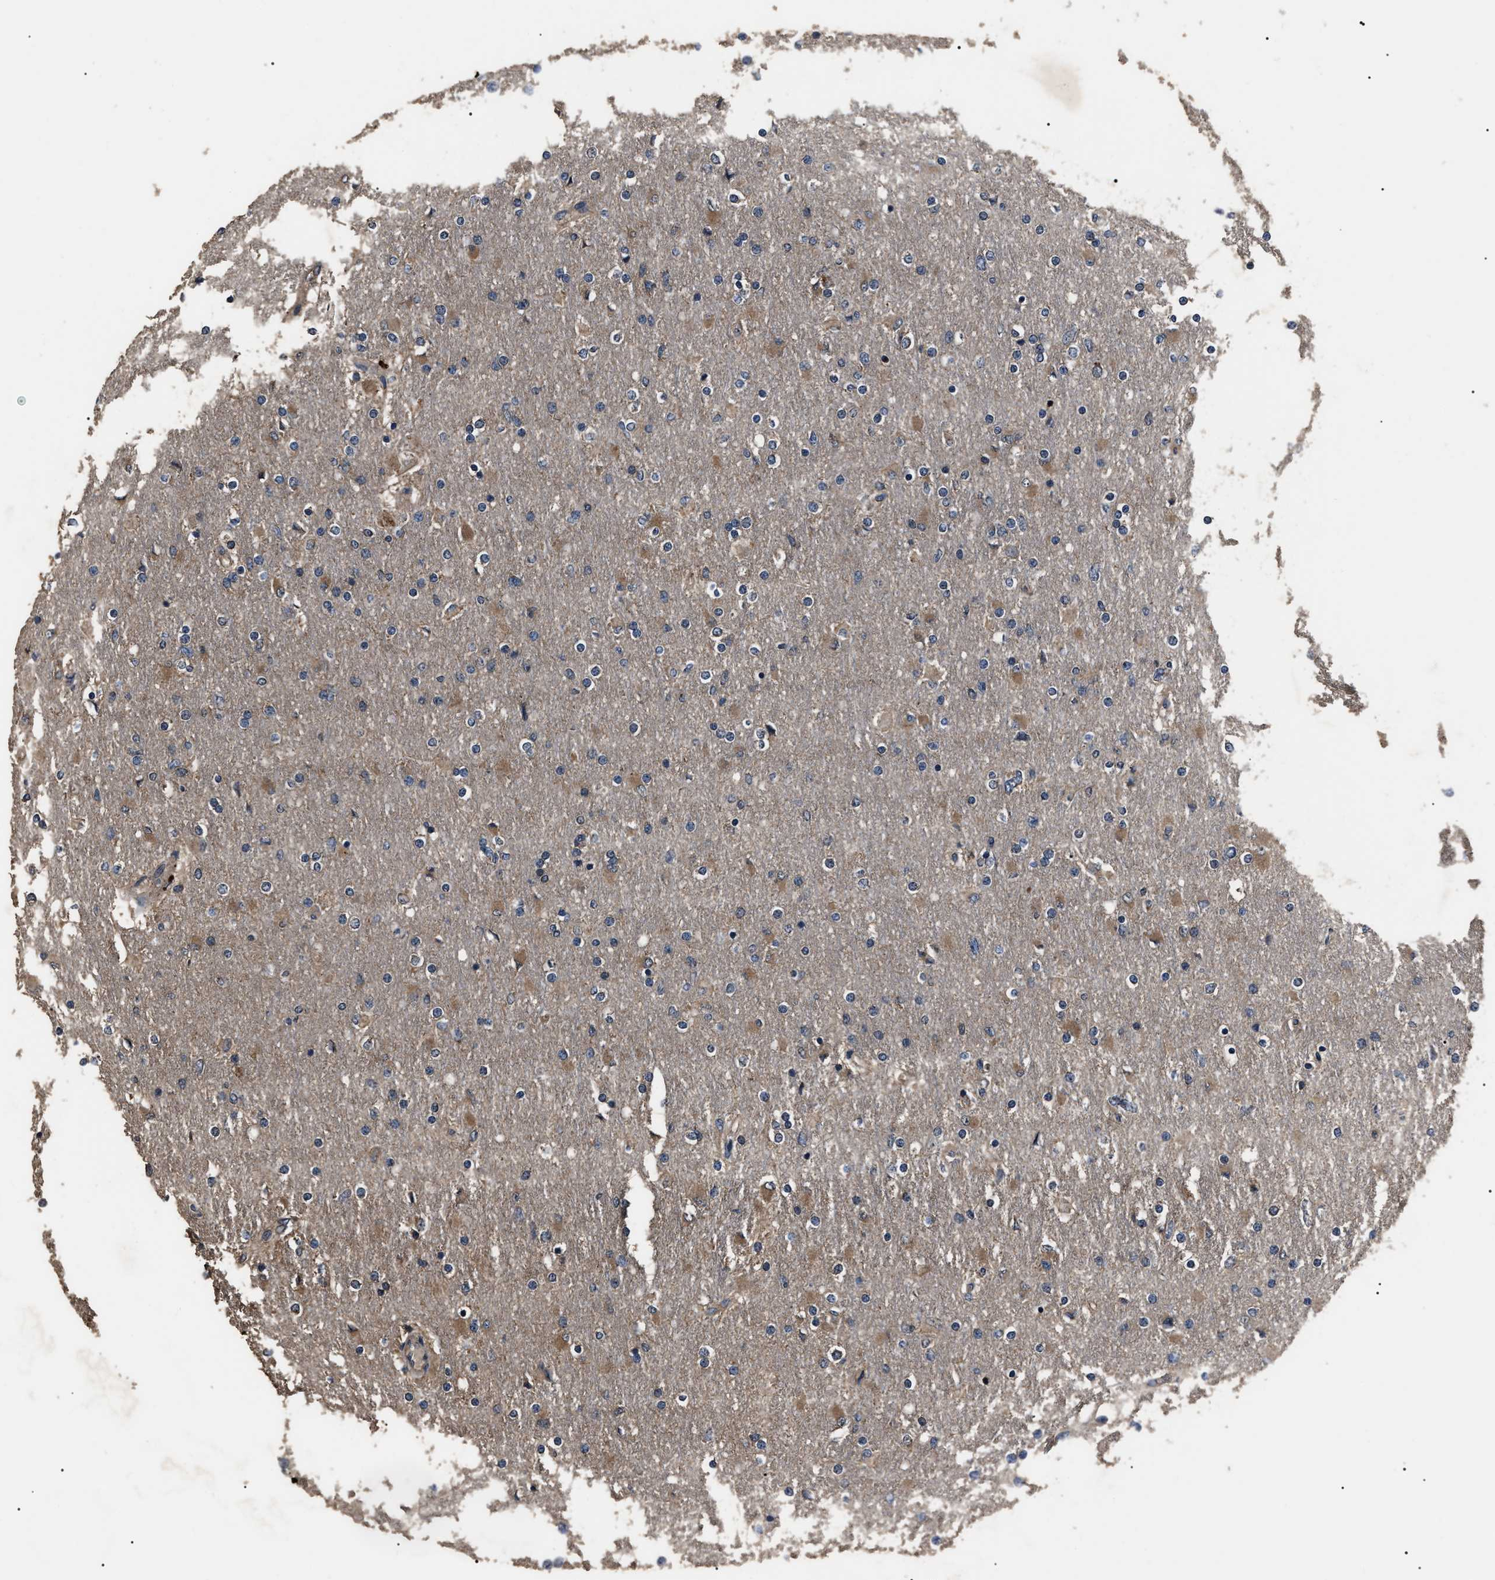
{"staining": {"intensity": "weak", "quantity": "25%-75%", "location": "cytoplasmic/membranous"}, "tissue": "glioma", "cell_type": "Tumor cells", "image_type": "cancer", "snomed": [{"axis": "morphology", "description": "Glioma, malignant, High grade"}, {"axis": "topography", "description": "Cerebral cortex"}], "caption": "IHC photomicrograph of neoplastic tissue: glioma stained using immunohistochemistry (IHC) reveals low levels of weak protein expression localized specifically in the cytoplasmic/membranous of tumor cells, appearing as a cytoplasmic/membranous brown color.", "gene": "RNF216", "patient": {"sex": "female", "age": 36}}